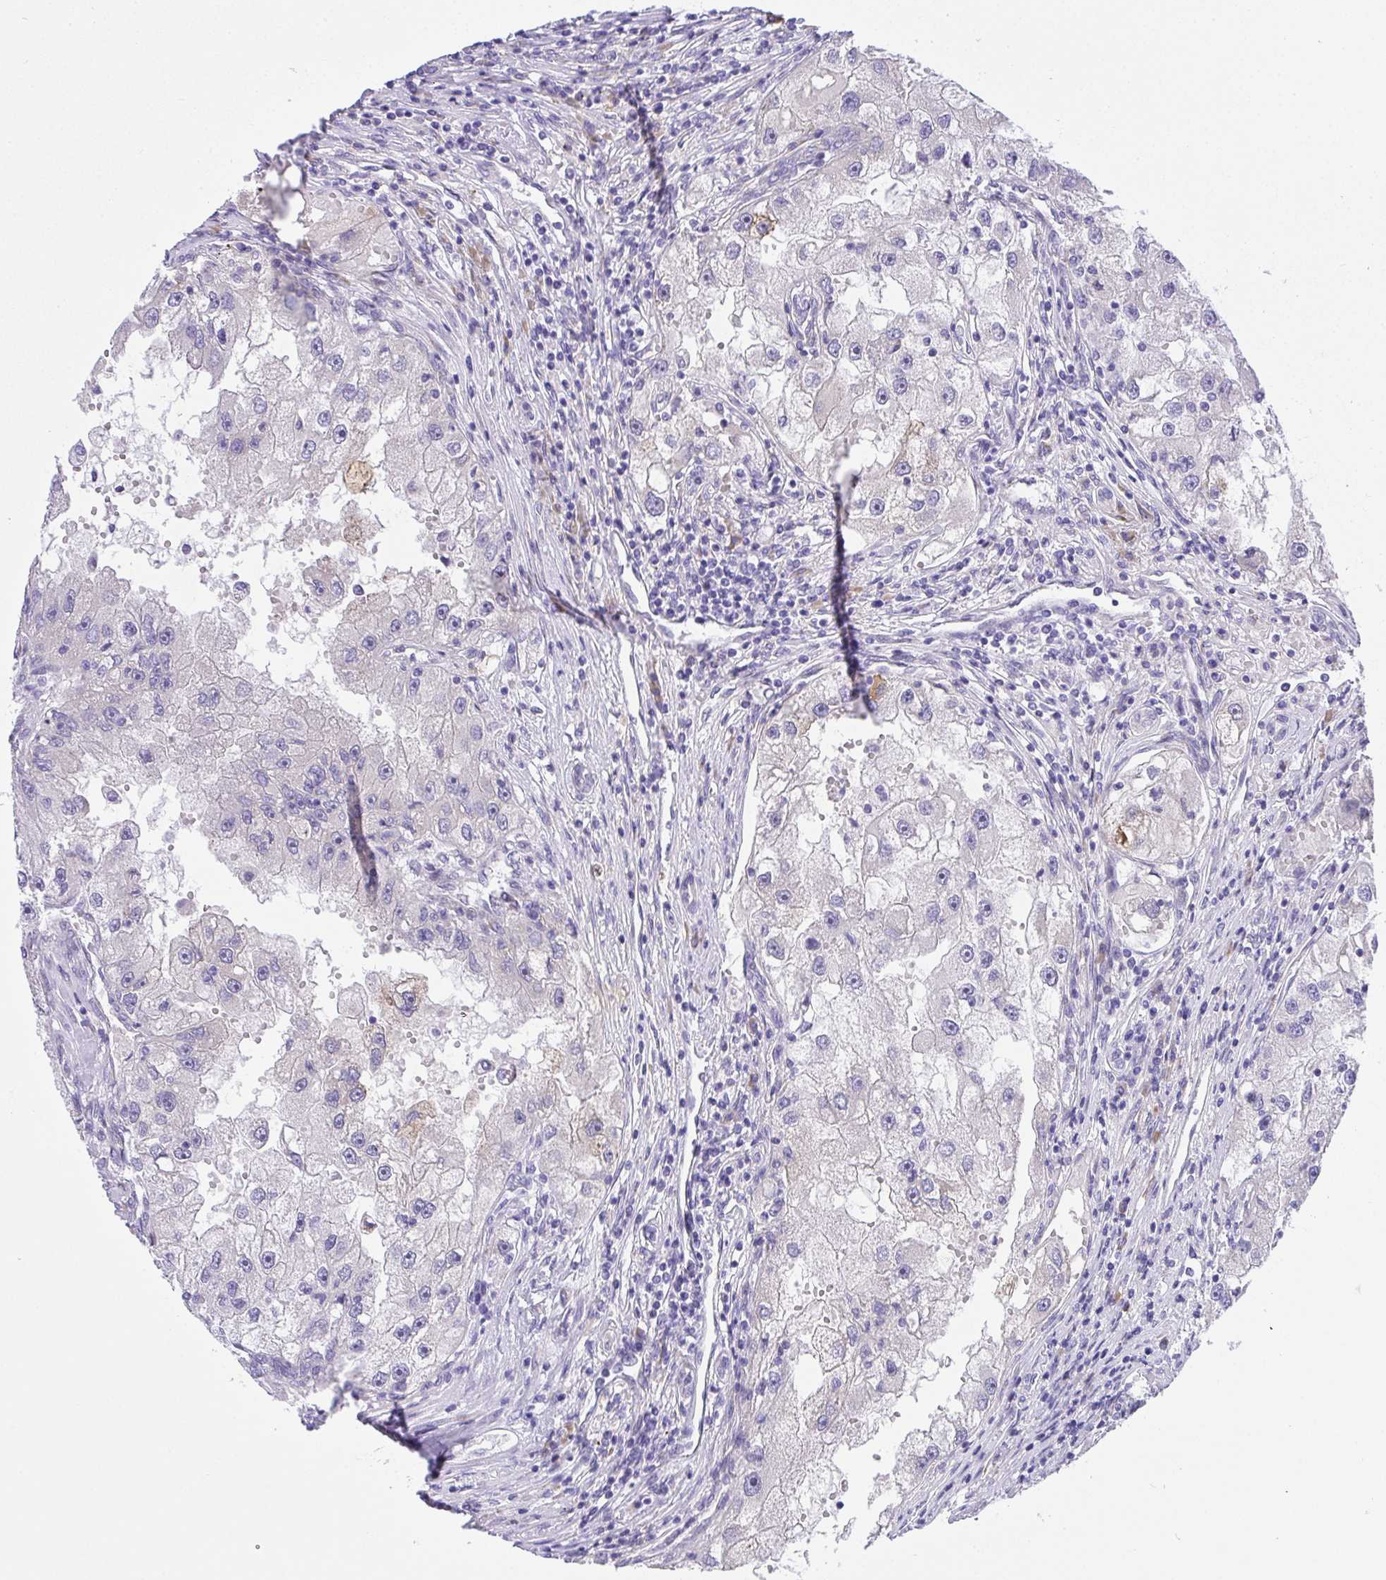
{"staining": {"intensity": "negative", "quantity": "none", "location": "none"}, "tissue": "renal cancer", "cell_type": "Tumor cells", "image_type": "cancer", "snomed": [{"axis": "morphology", "description": "Adenocarcinoma, NOS"}, {"axis": "topography", "description": "Kidney"}], "caption": "This histopathology image is of adenocarcinoma (renal) stained with immunohistochemistry to label a protein in brown with the nuclei are counter-stained blue. There is no staining in tumor cells.", "gene": "ADRA2C", "patient": {"sex": "male", "age": 63}}